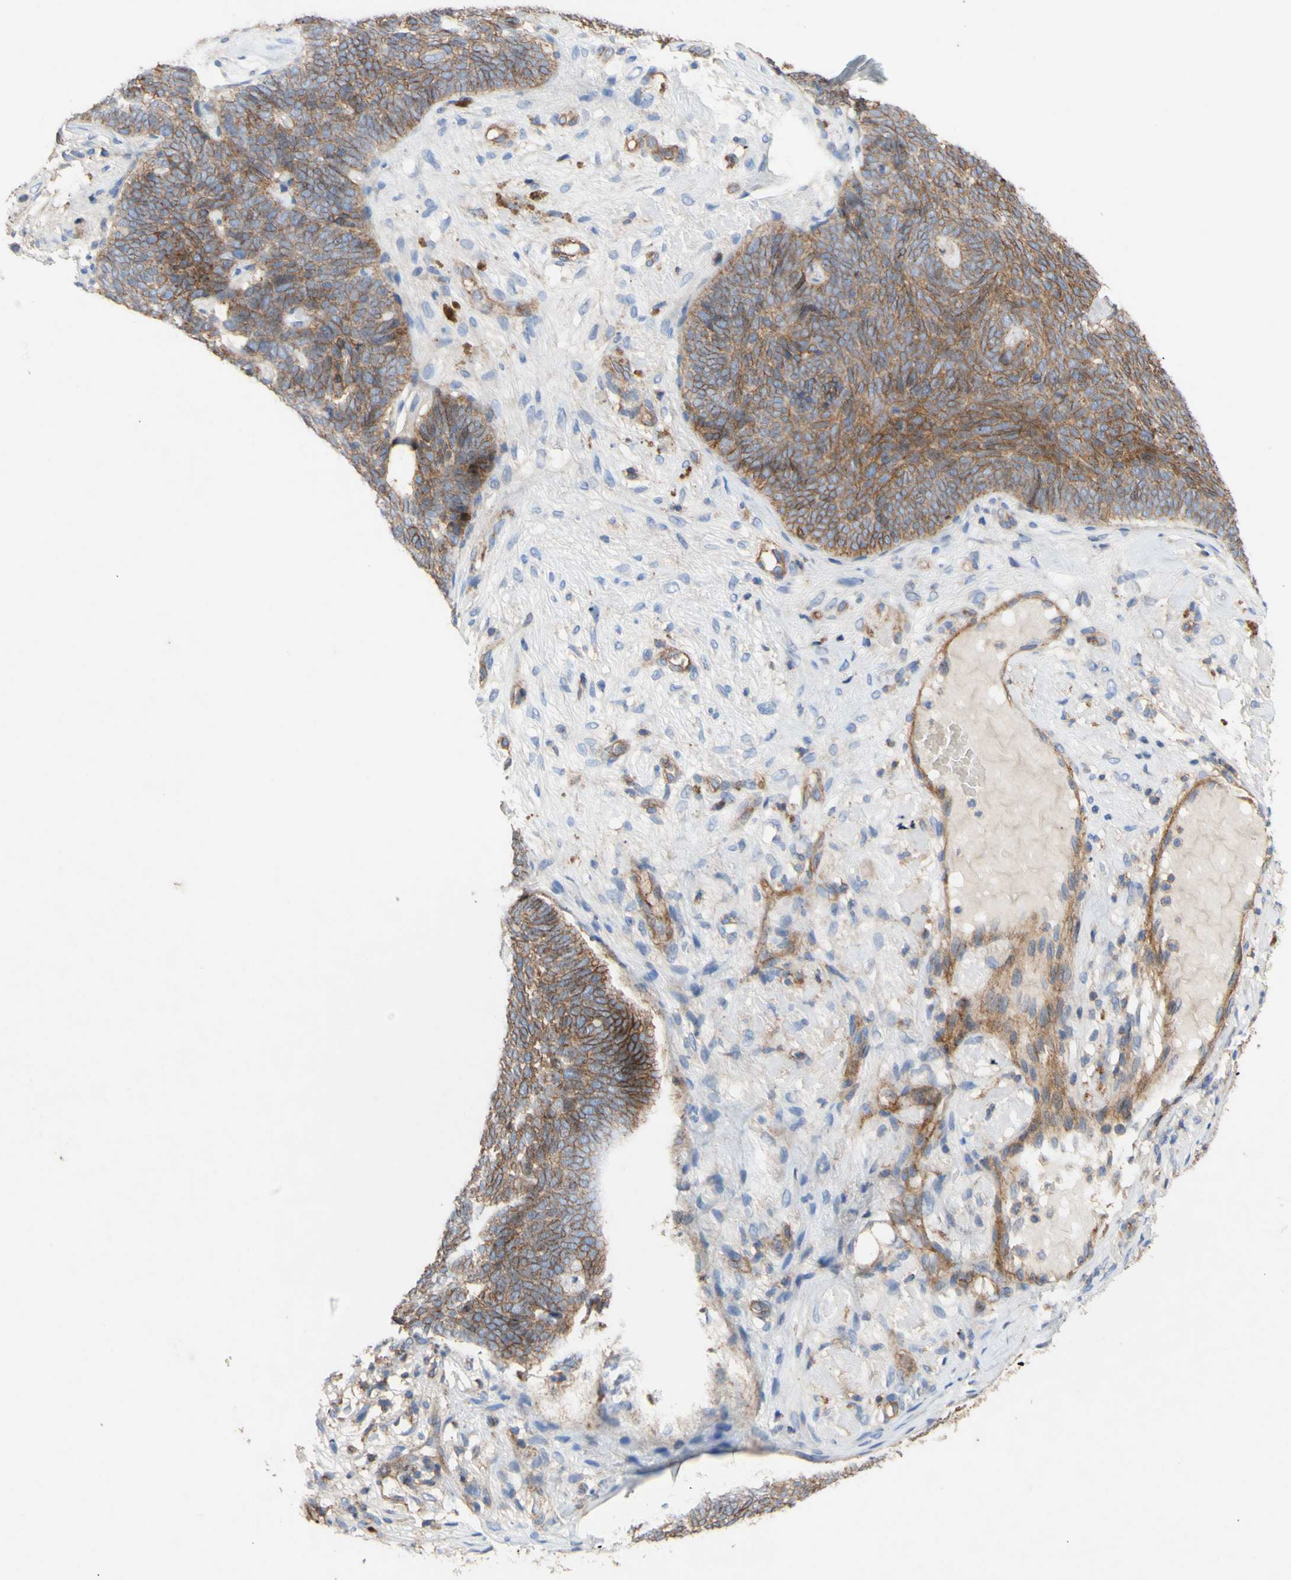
{"staining": {"intensity": "moderate", "quantity": ">75%", "location": "cytoplasmic/membranous"}, "tissue": "skin cancer", "cell_type": "Tumor cells", "image_type": "cancer", "snomed": [{"axis": "morphology", "description": "Basal cell carcinoma"}, {"axis": "topography", "description": "Skin"}], "caption": "A brown stain shows moderate cytoplasmic/membranous expression of a protein in skin basal cell carcinoma tumor cells. The protein is stained brown, and the nuclei are stained in blue (DAB IHC with brightfield microscopy, high magnification).", "gene": "ATP2A3", "patient": {"sex": "female", "age": 84}}